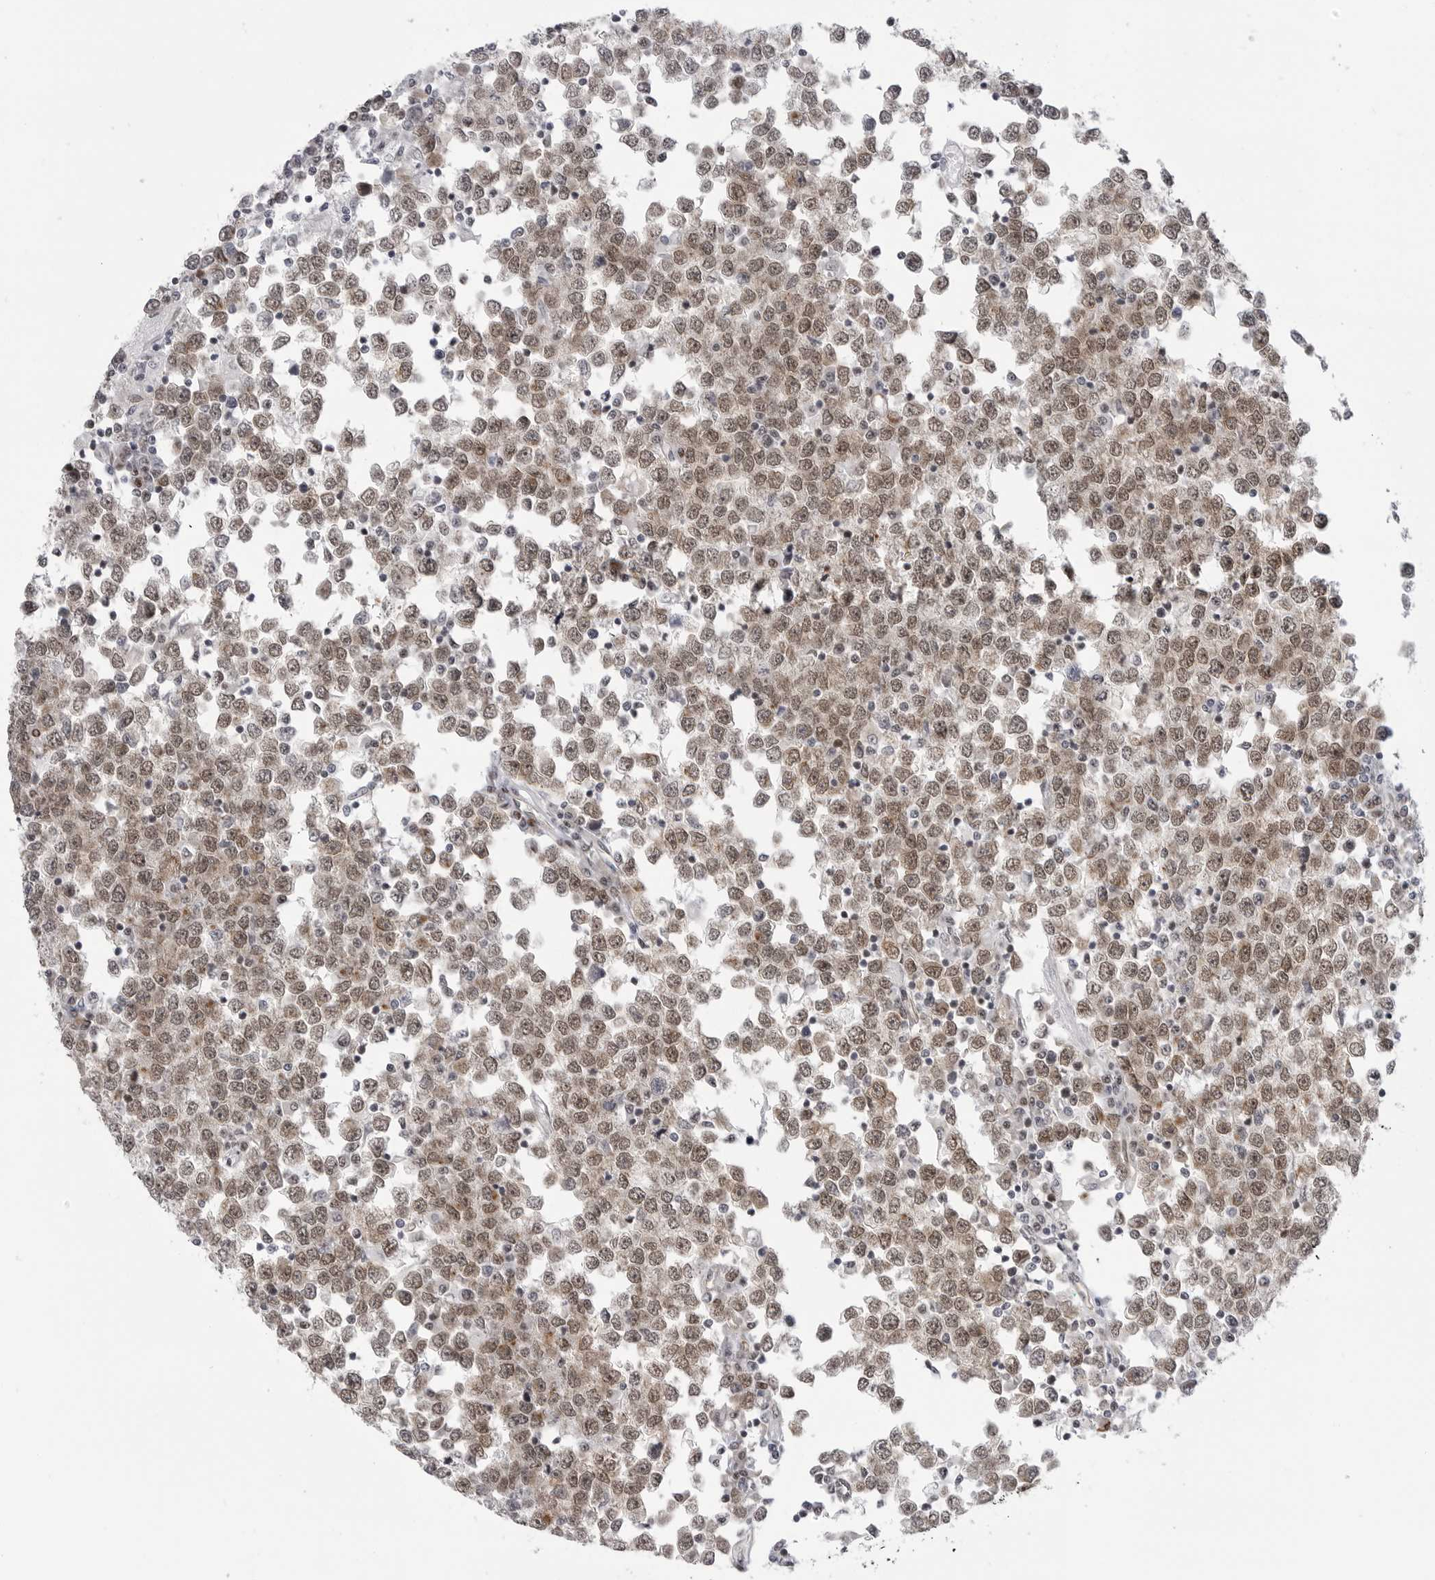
{"staining": {"intensity": "weak", "quantity": ">75%", "location": "nuclear"}, "tissue": "testis cancer", "cell_type": "Tumor cells", "image_type": "cancer", "snomed": [{"axis": "morphology", "description": "Seminoma, NOS"}, {"axis": "topography", "description": "Testis"}], "caption": "Testis seminoma stained for a protein (brown) shows weak nuclear positive expression in approximately >75% of tumor cells.", "gene": "CEP295NL", "patient": {"sex": "male", "age": 65}}